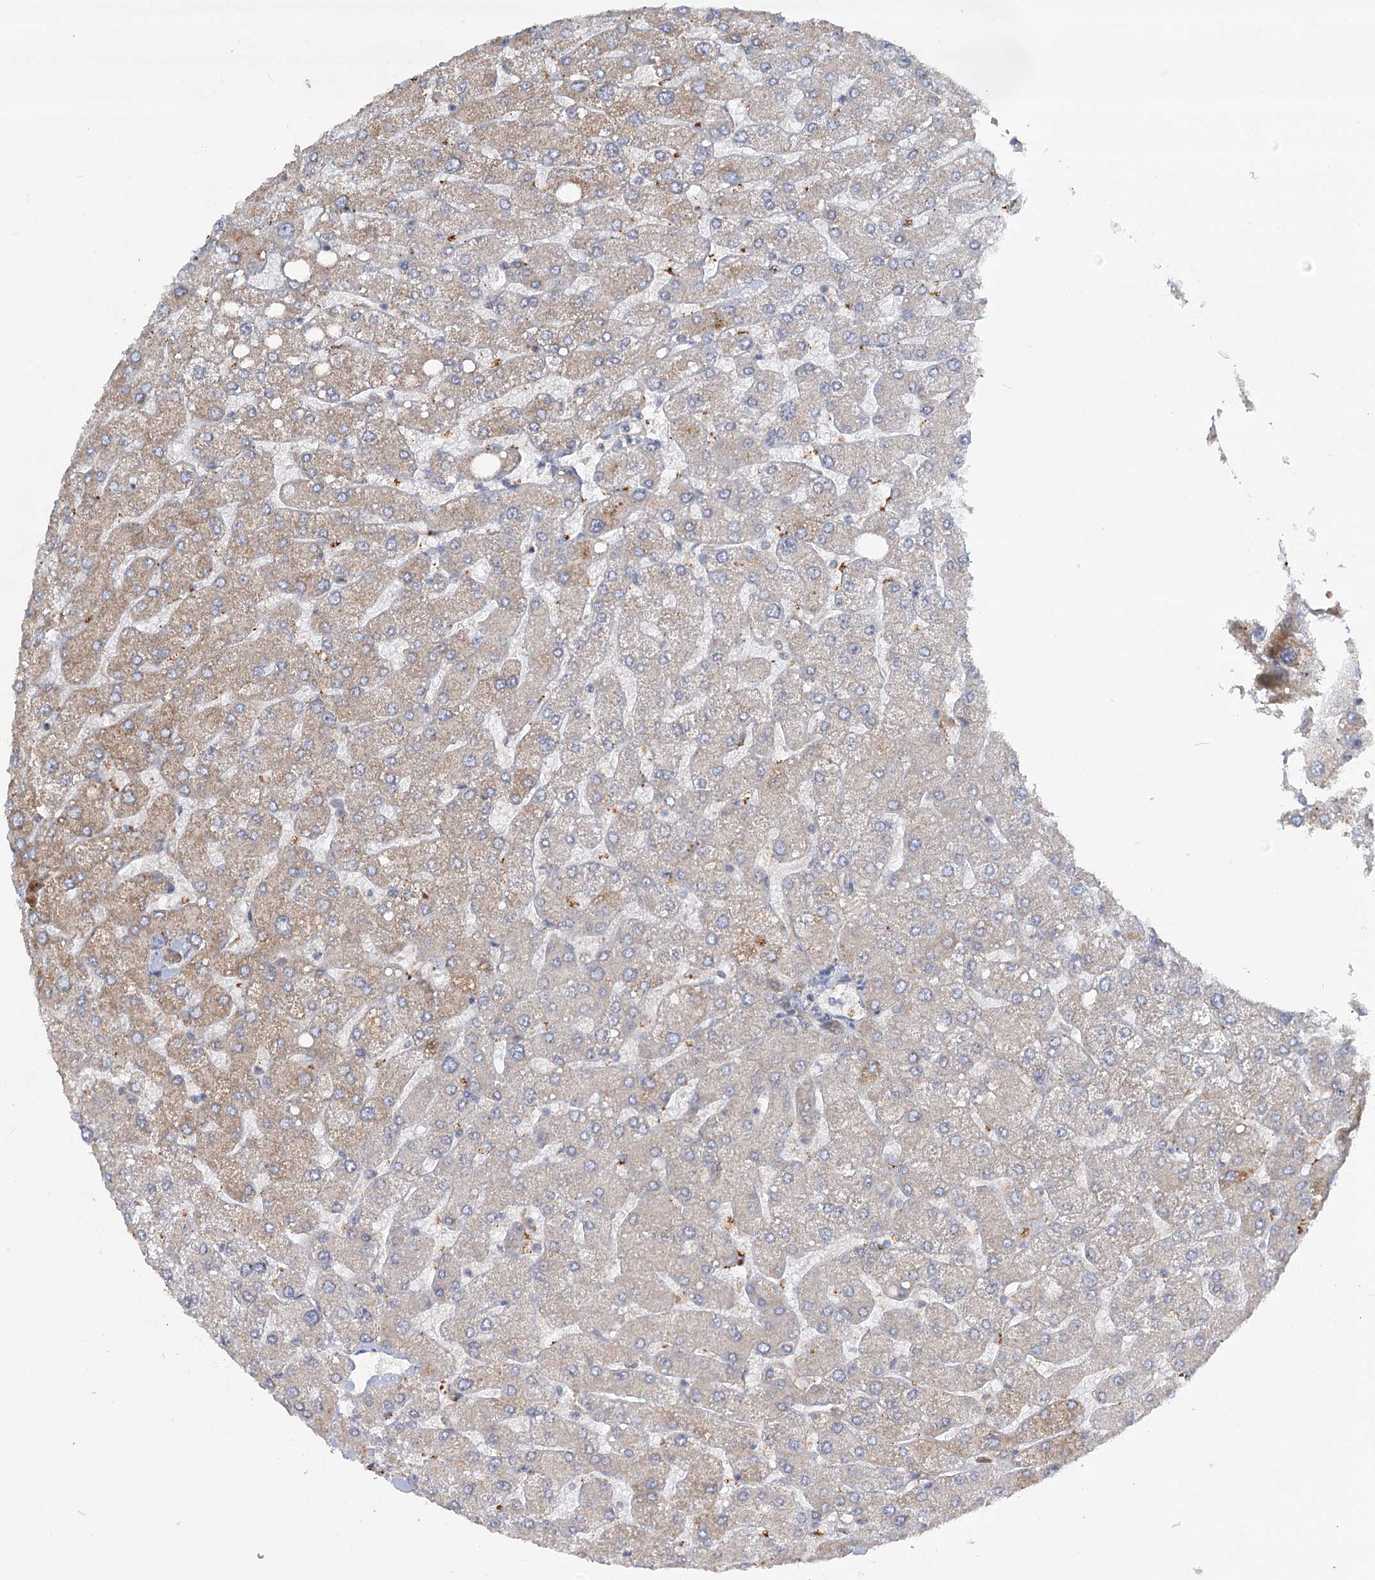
{"staining": {"intensity": "moderate", "quantity": ">75%", "location": "cytoplasmic/membranous"}, "tissue": "liver", "cell_type": "Cholangiocytes", "image_type": "normal", "snomed": [{"axis": "morphology", "description": "Normal tissue, NOS"}, {"axis": "topography", "description": "Liver"}], "caption": "Liver was stained to show a protein in brown. There is medium levels of moderate cytoplasmic/membranous expression in about >75% of cholangiocytes. (DAB (3,3'-diaminobenzidine) IHC, brown staining for protein, blue staining for nuclei).", "gene": "PYROXD2", "patient": {"sex": "male", "age": 55}}